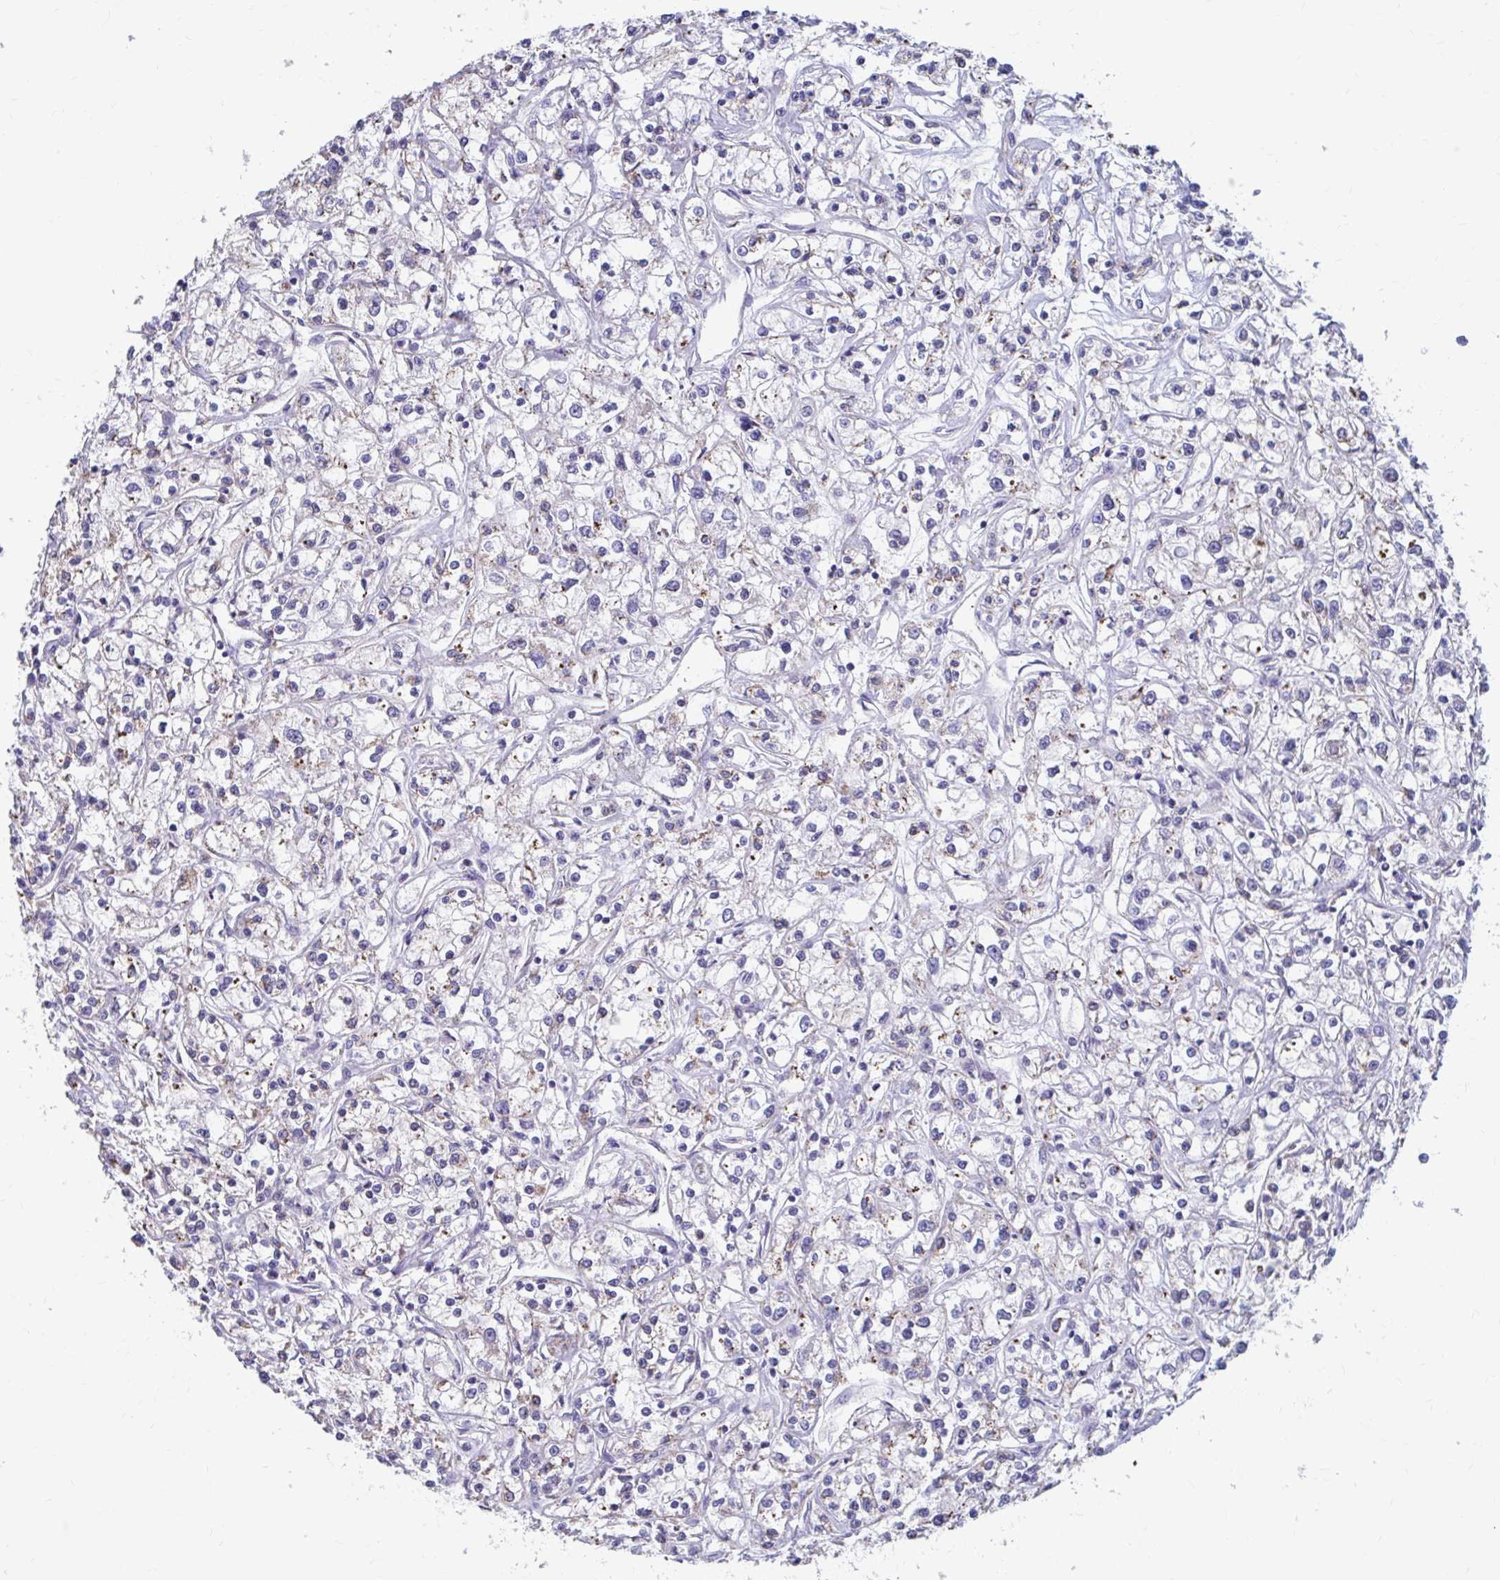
{"staining": {"intensity": "negative", "quantity": "none", "location": "none"}, "tissue": "renal cancer", "cell_type": "Tumor cells", "image_type": "cancer", "snomed": [{"axis": "morphology", "description": "Adenocarcinoma, NOS"}, {"axis": "topography", "description": "Kidney"}], "caption": "DAB immunohistochemical staining of human renal cancer displays no significant positivity in tumor cells.", "gene": "FKBP2", "patient": {"sex": "female", "age": 59}}